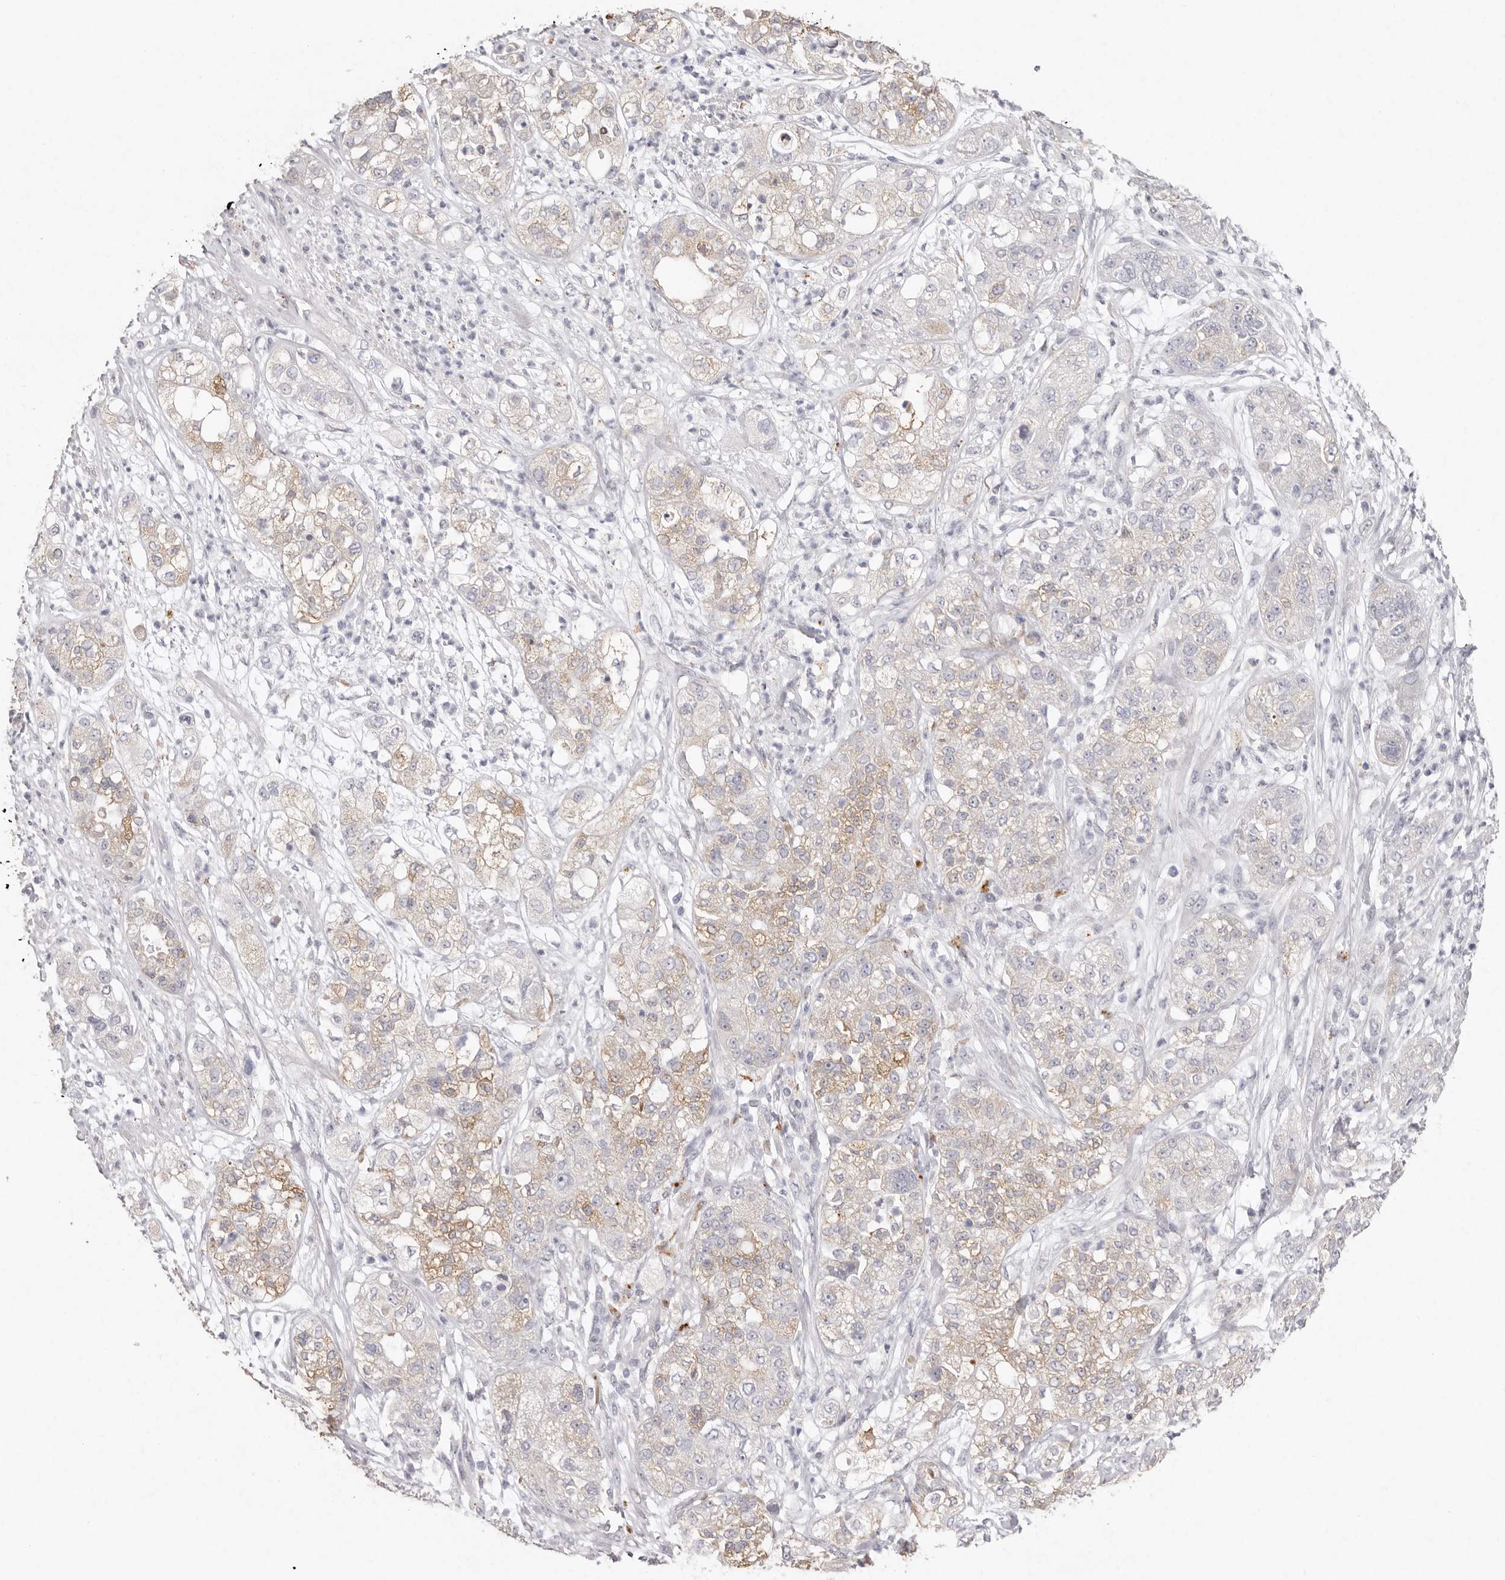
{"staining": {"intensity": "weak", "quantity": "25%-75%", "location": "cytoplasmic/membranous"}, "tissue": "pancreatic cancer", "cell_type": "Tumor cells", "image_type": "cancer", "snomed": [{"axis": "morphology", "description": "Adenocarcinoma, NOS"}, {"axis": "topography", "description": "Pancreas"}], "caption": "Protein expression analysis of pancreatic cancer exhibits weak cytoplasmic/membranous staining in approximately 25%-75% of tumor cells.", "gene": "FAM185A", "patient": {"sex": "female", "age": 78}}